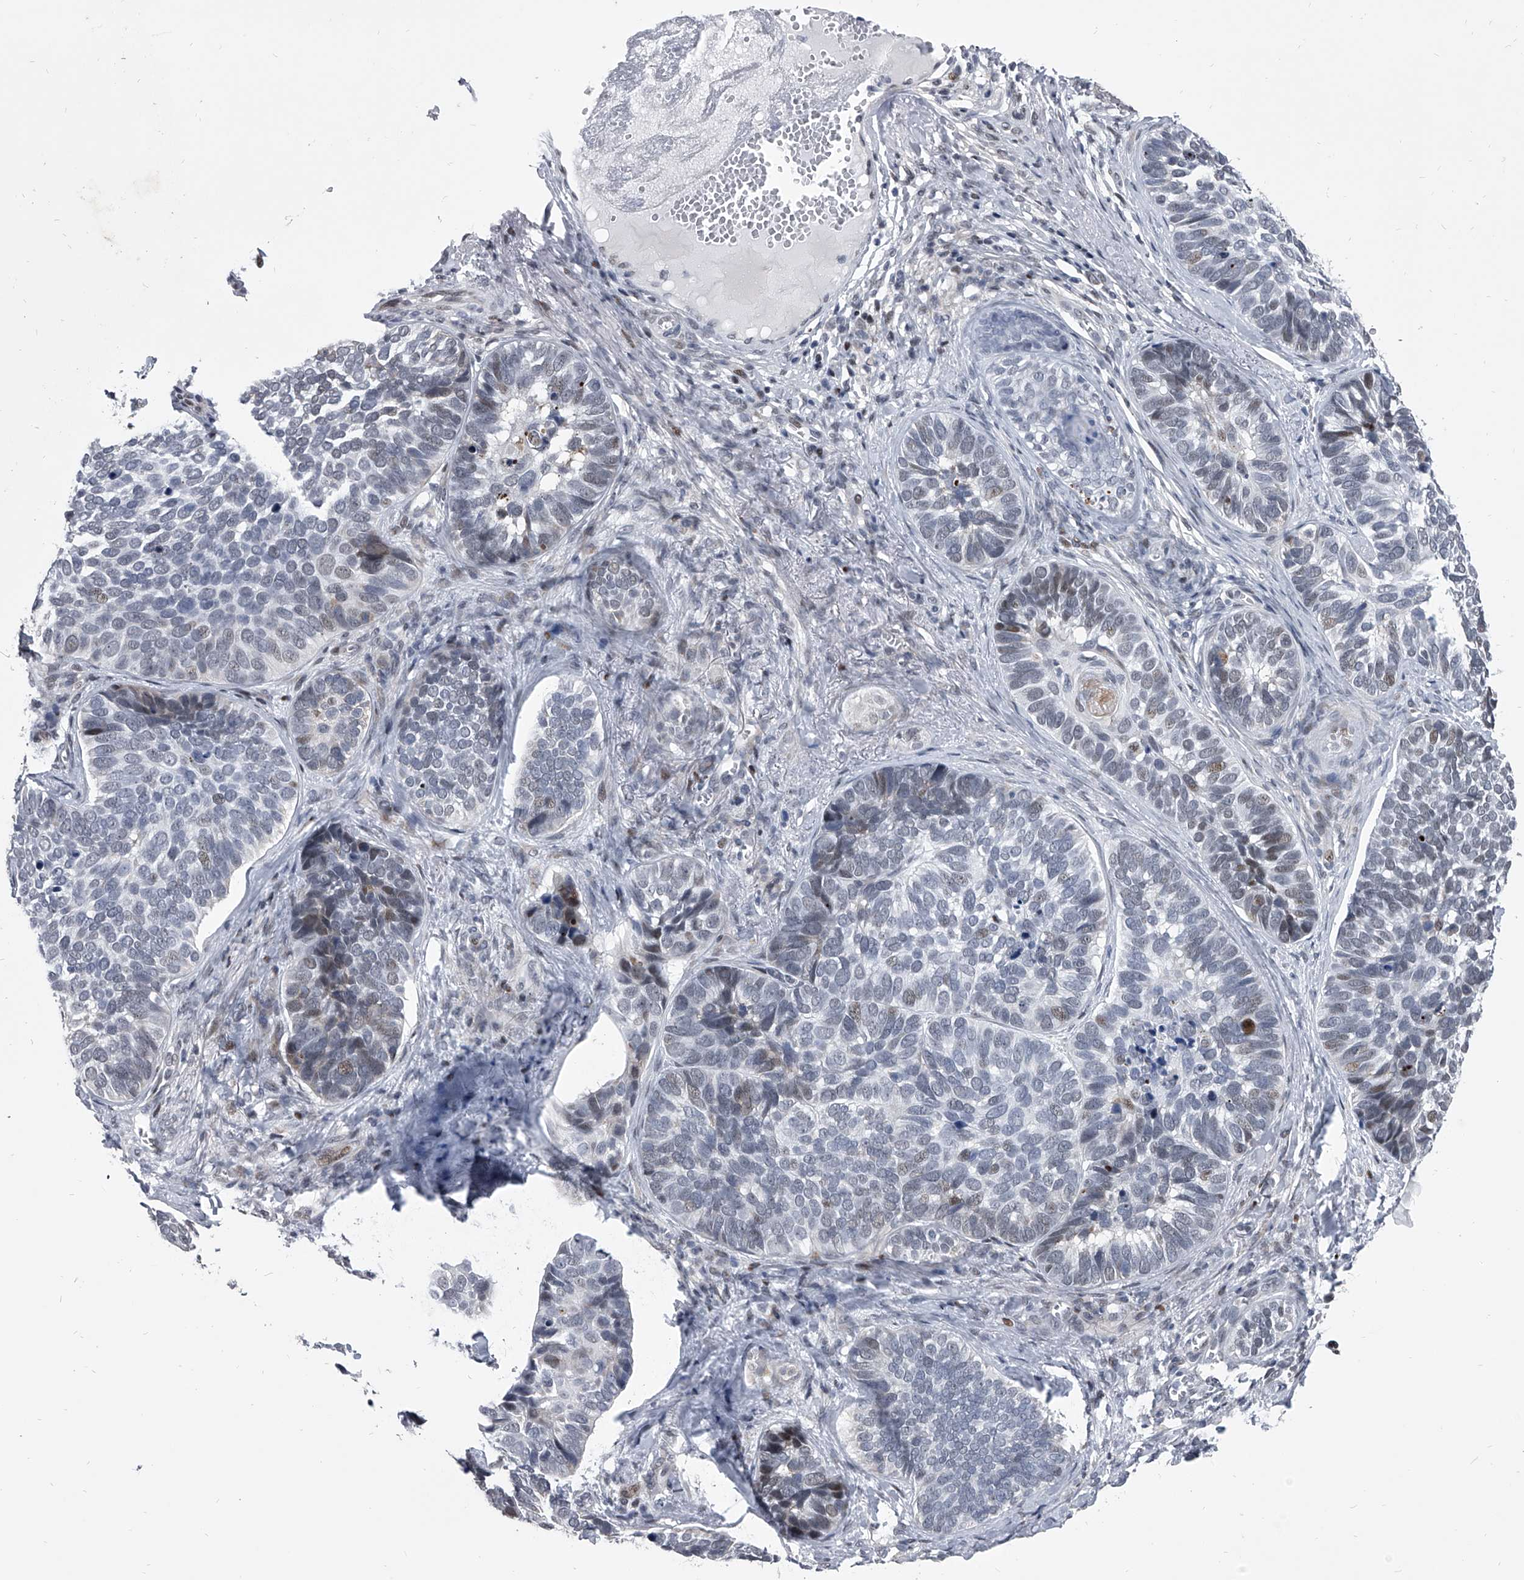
{"staining": {"intensity": "weak", "quantity": "<25%", "location": "nuclear"}, "tissue": "skin cancer", "cell_type": "Tumor cells", "image_type": "cancer", "snomed": [{"axis": "morphology", "description": "Basal cell carcinoma"}, {"axis": "topography", "description": "Skin"}], "caption": "High power microscopy micrograph of an immunohistochemistry (IHC) image of basal cell carcinoma (skin), revealing no significant expression in tumor cells.", "gene": "CMTR1", "patient": {"sex": "male", "age": 62}}